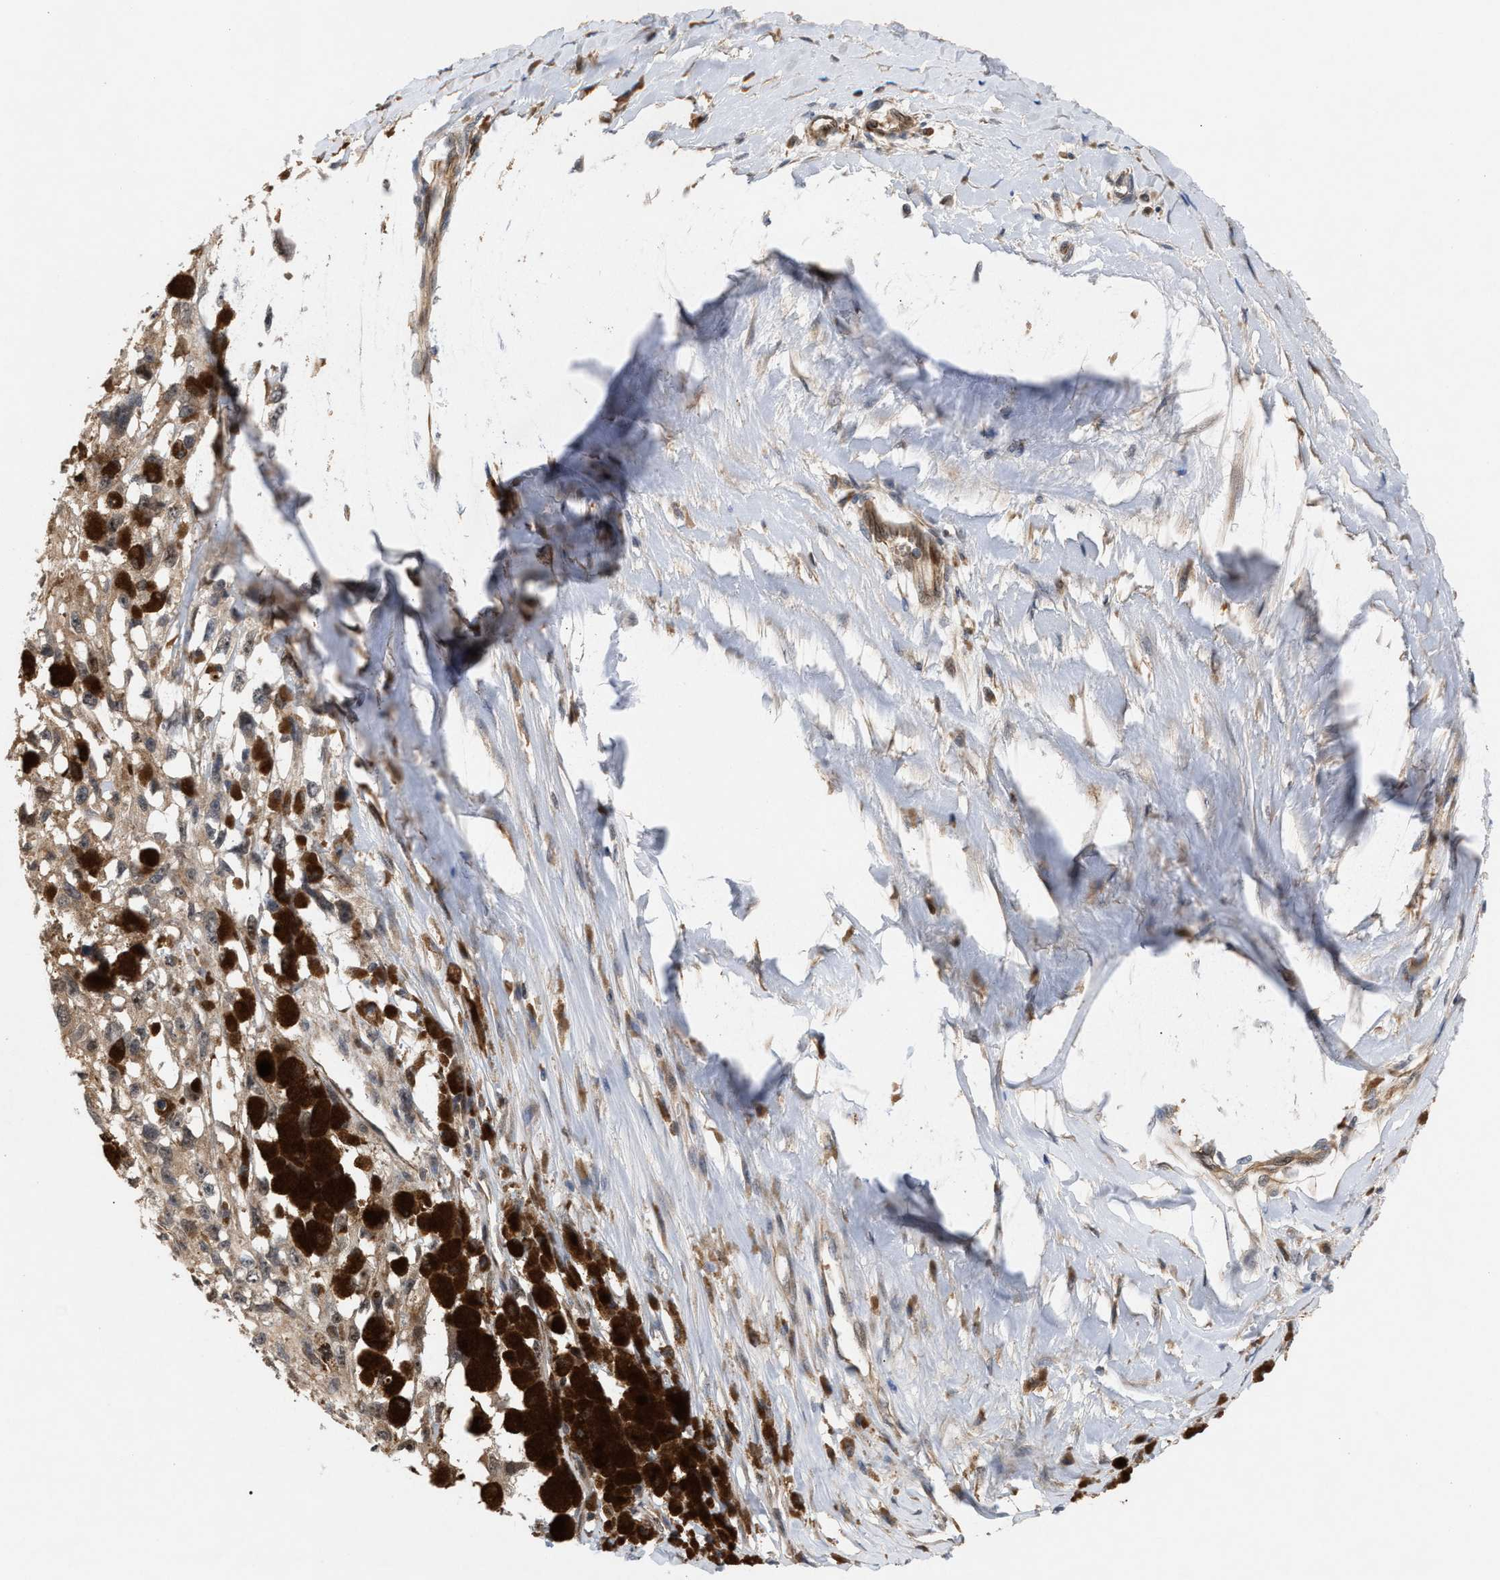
{"staining": {"intensity": "weak", "quantity": ">75%", "location": "cytoplasmic/membranous"}, "tissue": "melanoma", "cell_type": "Tumor cells", "image_type": "cancer", "snomed": [{"axis": "morphology", "description": "Malignant melanoma, Metastatic site"}, {"axis": "topography", "description": "Lymph node"}], "caption": "Human melanoma stained with a brown dye exhibits weak cytoplasmic/membranous positive staining in about >75% of tumor cells.", "gene": "GLOD4", "patient": {"sex": "male", "age": 59}}